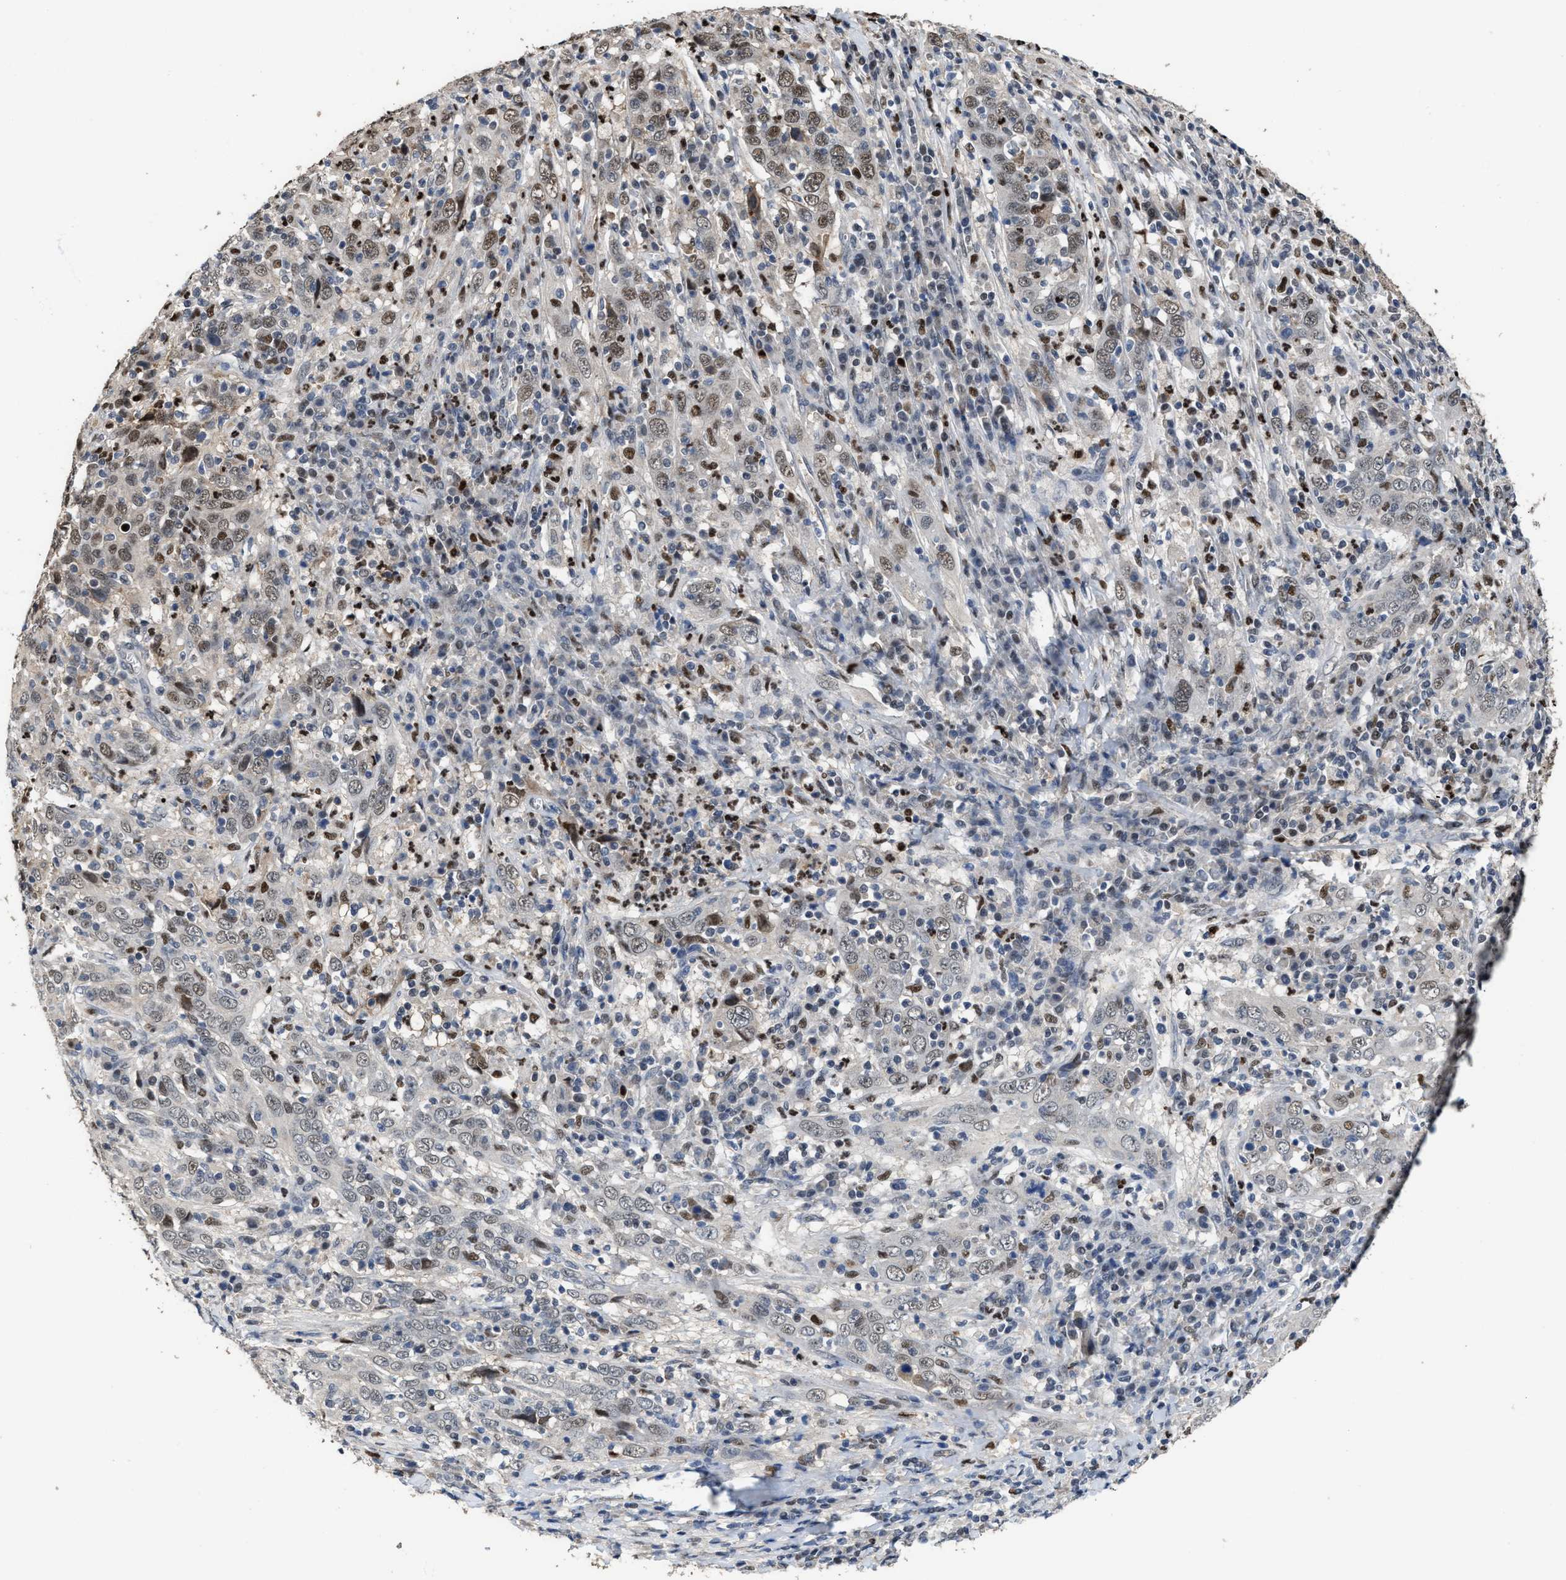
{"staining": {"intensity": "moderate", "quantity": "25%-75%", "location": "nuclear"}, "tissue": "cervical cancer", "cell_type": "Tumor cells", "image_type": "cancer", "snomed": [{"axis": "morphology", "description": "Squamous cell carcinoma, NOS"}, {"axis": "topography", "description": "Cervix"}], "caption": "Brown immunohistochemical staining in human squamous cell carcinoma (cervical) reveals moderate nuclear expression in approximately 25%-75% of tumor cells.", "gene": "ZNF20", "patient": {"sex": "female", "age": 46}}